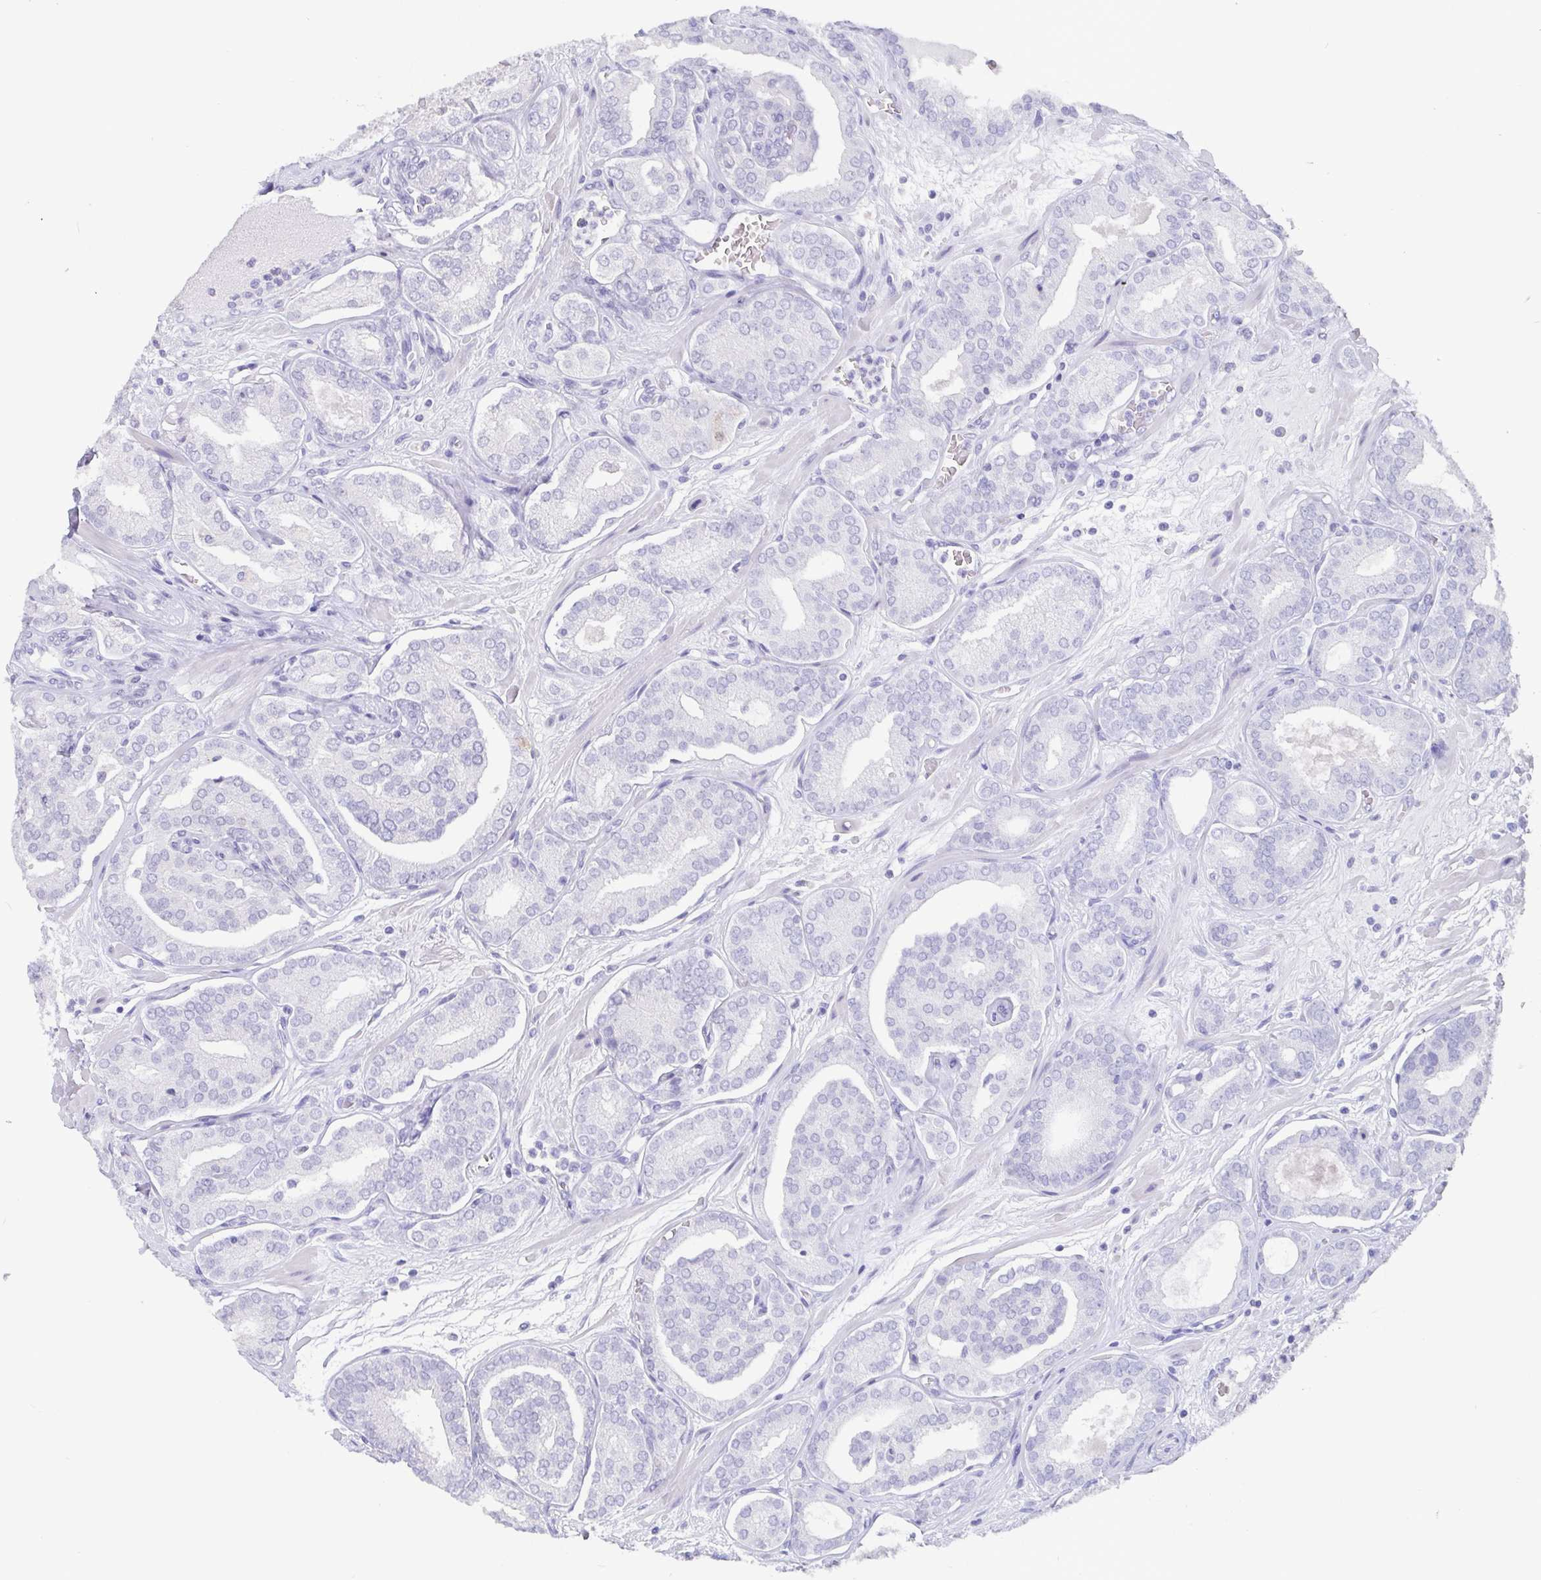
{"staining": {"intensity": "negative", "quantity": "none", "location": "none"}, "tissue": "prostate cancer", "cell_type": "Tumor cells", "image_type": "cancer", "snomed": [{"axis": "morphology", "description": "Adenocarcinoma, High grade"}, {"axis": "topography", "description": "Prostate"}], "caption": "Human adenocarcinoma (high-grade) (prostate) stained for a protein using immunohistochemistry demonstrates no positivity in tumor cells.", "gene": "SCGN", "patient": {"sex": "male", "age": 66}}